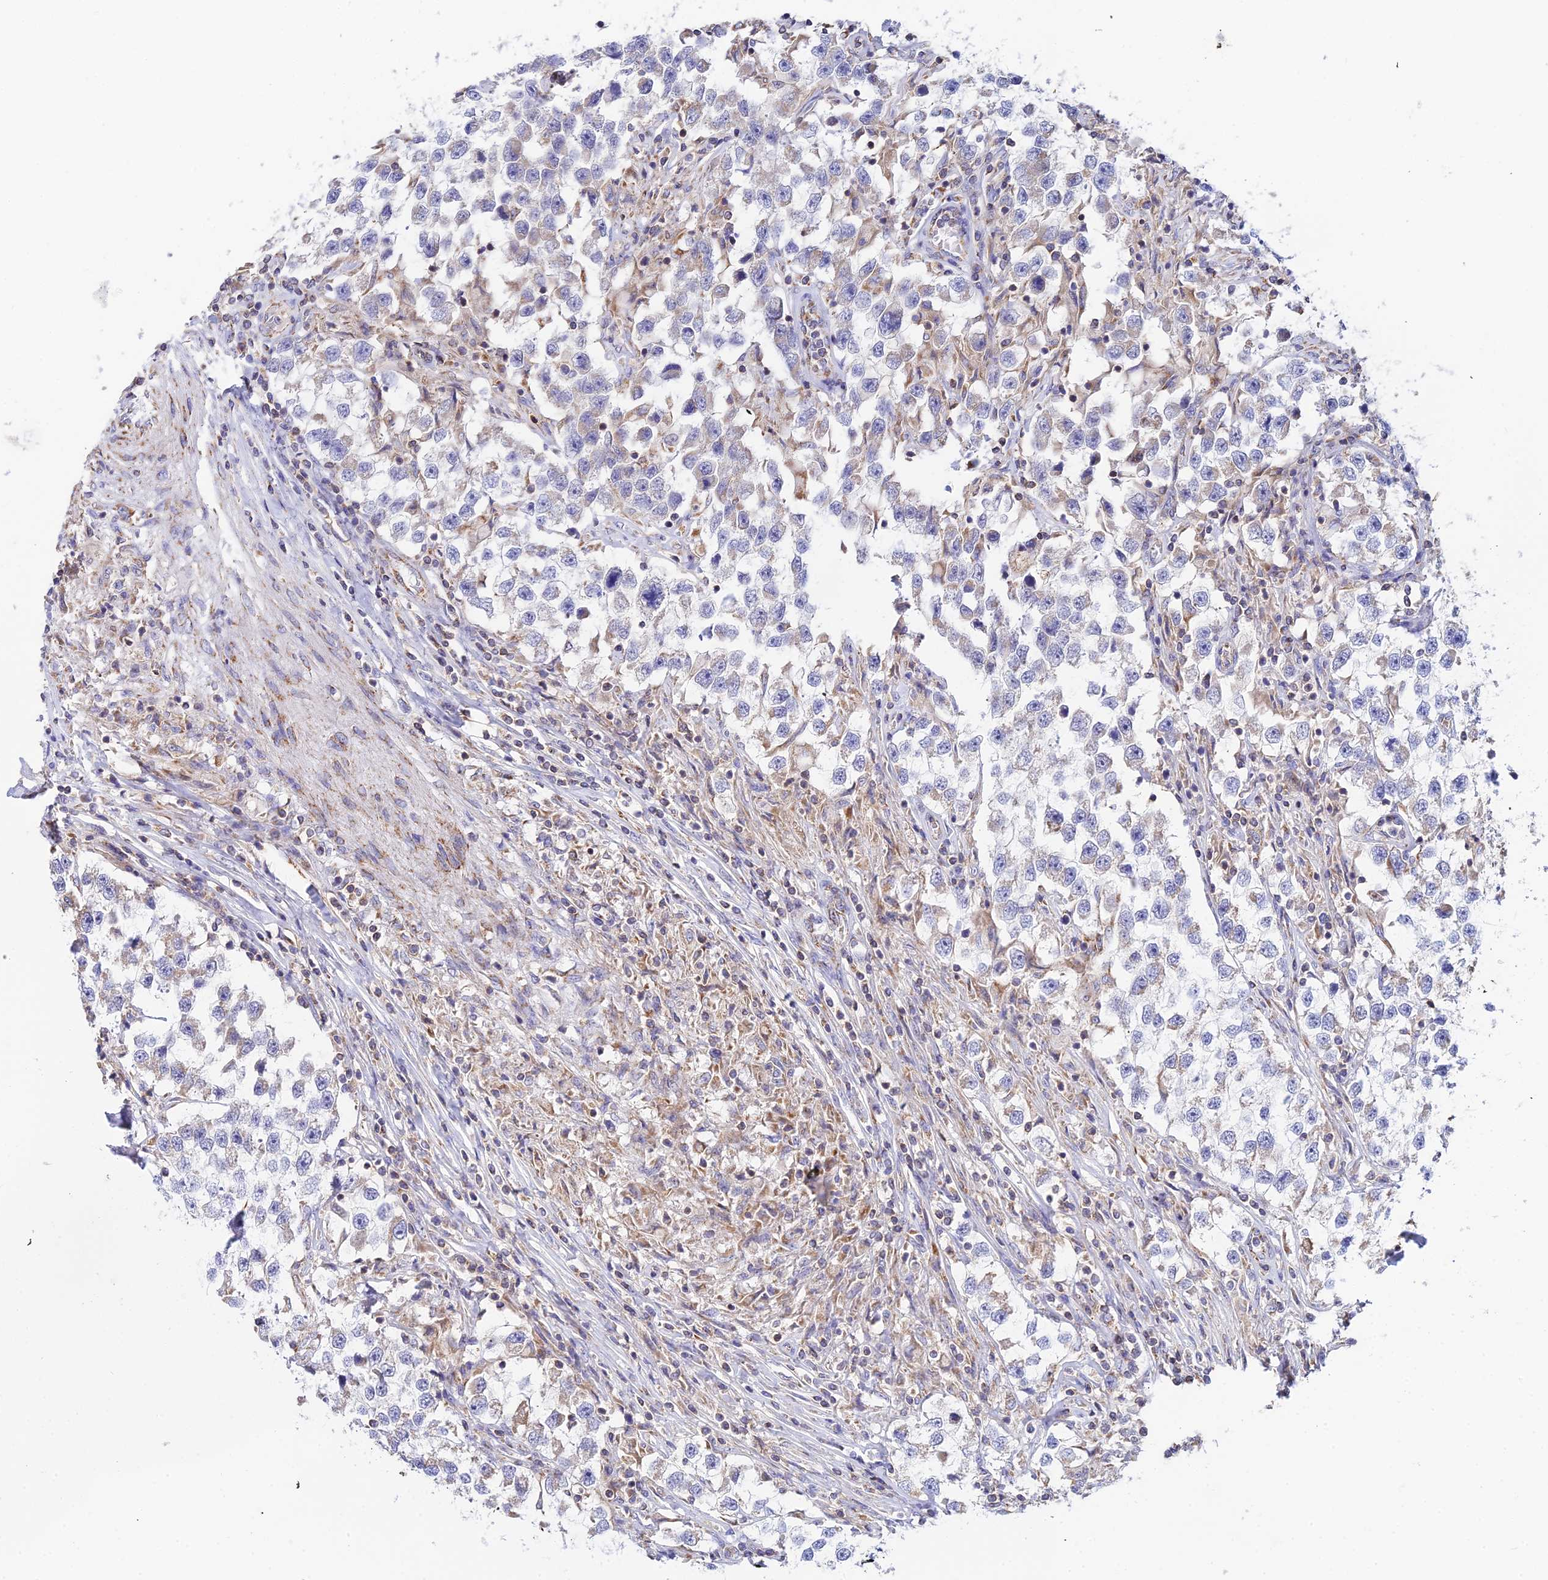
{"staining": {"intensity": "weak", "quantity": "<25%", "location": "cytoplasmic/membranous"}, "tissue": "testis cancer", "cell_type": "Tumor cells", "image_type": "cancer", "snomed": [{"axis": "morphology", "description": "Seminoma, NOS"}, {"axis": "topography", "description": "Testis"}], "caption": "This is an IHC micrograph of testis seminoma. There is no expression in tumor cells.", "gene": "NIPSNAP3A", "patient": {"sex": "male", "age": 46}}